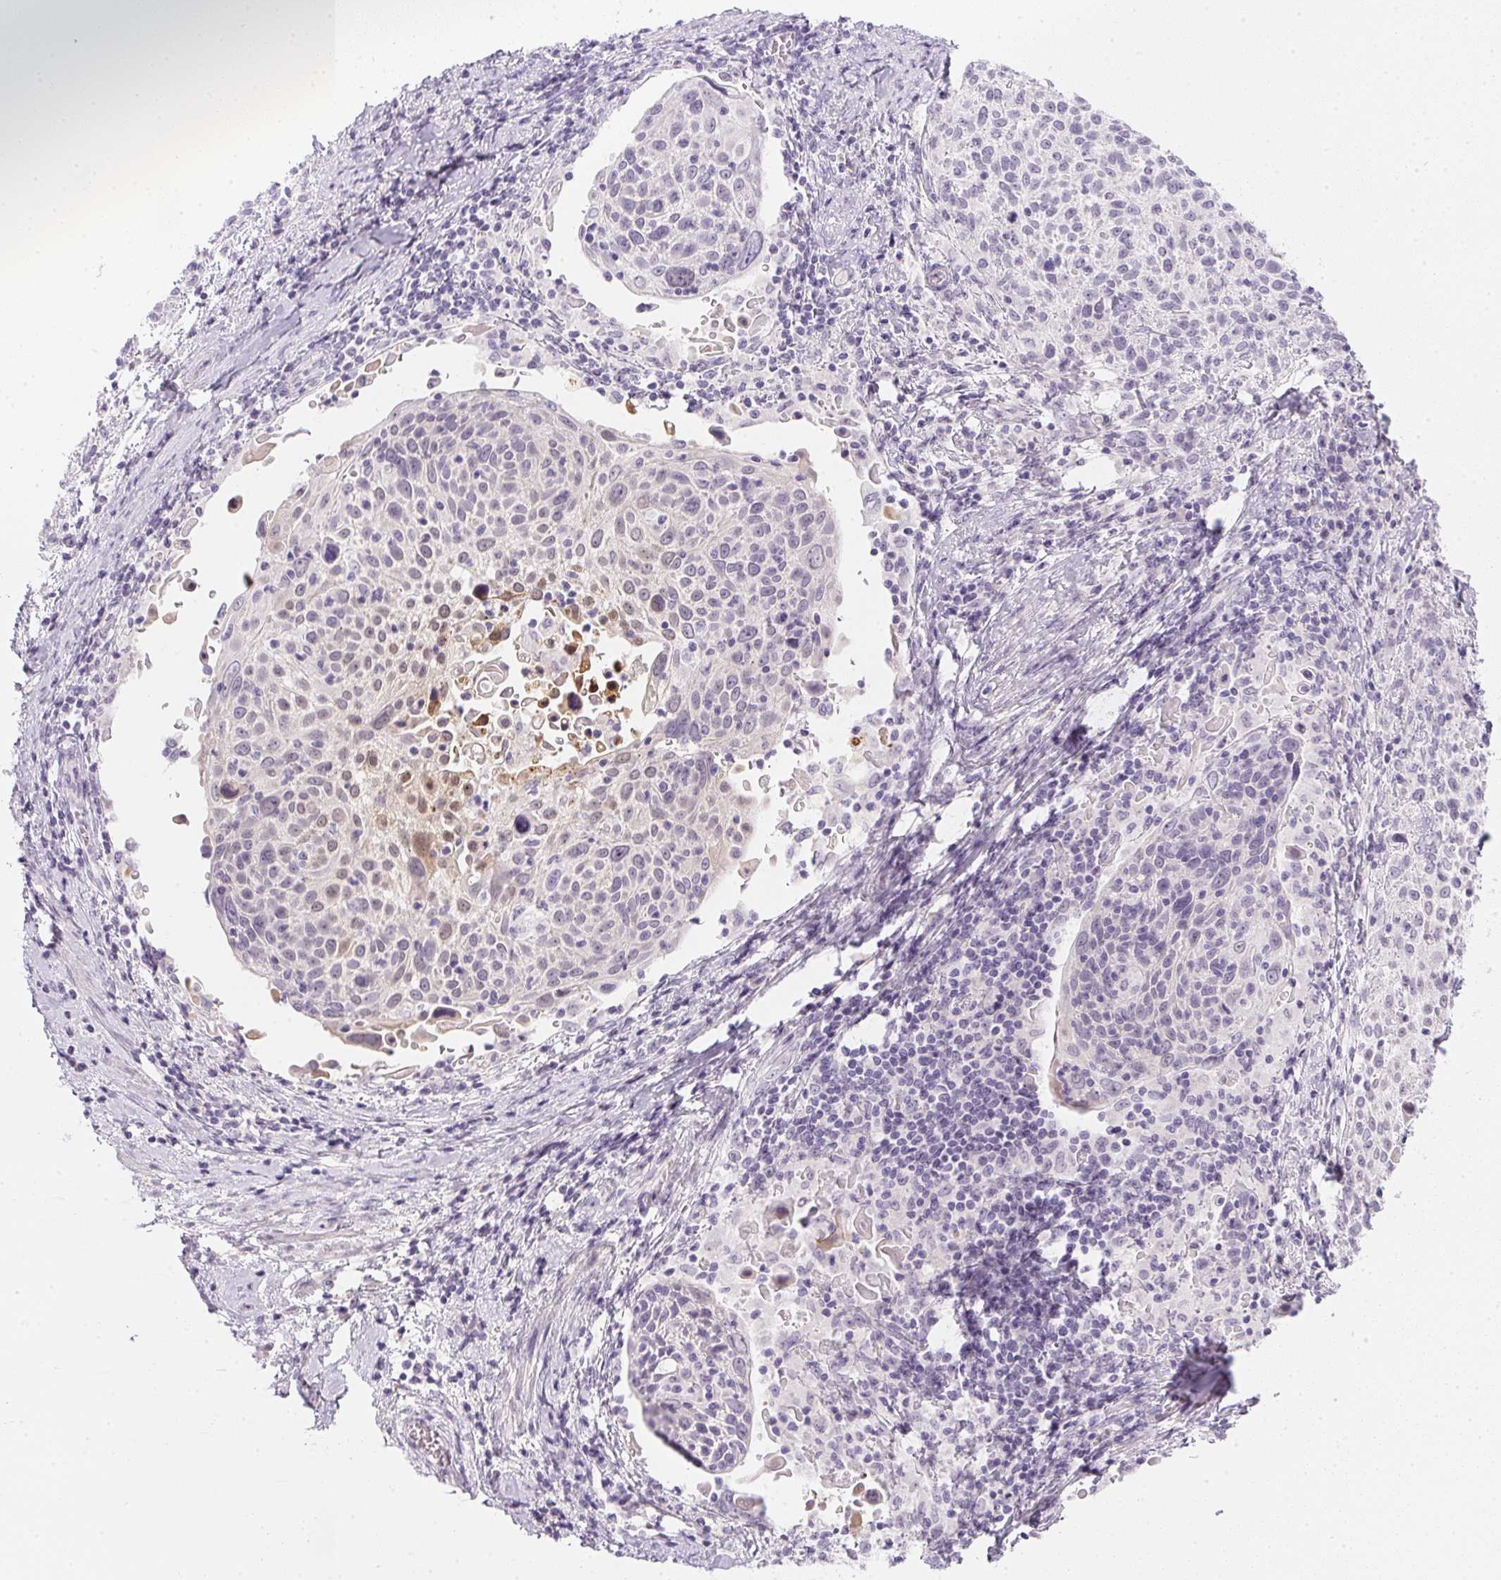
{"staining": {"intensity": "negative", "quantity": "none", "location": "none"}, "tissue": "cervical cancer", "cell_type": "Tumor cells", "image_type": "cancer", "snomed": [{"axis": "morphology", "description": "Squamous cell carcinoma, NOS"}, {"axis": "topography", "description": "Cervix"}], "caption": "Human cervical cancer (squamous cell carcinoma) stained for a protein using immunohistochemistry (IHC) demonstrates no positivity in tumor cells.", "gene": "PPY", "patient": {"sex": "female", "age": 61}}